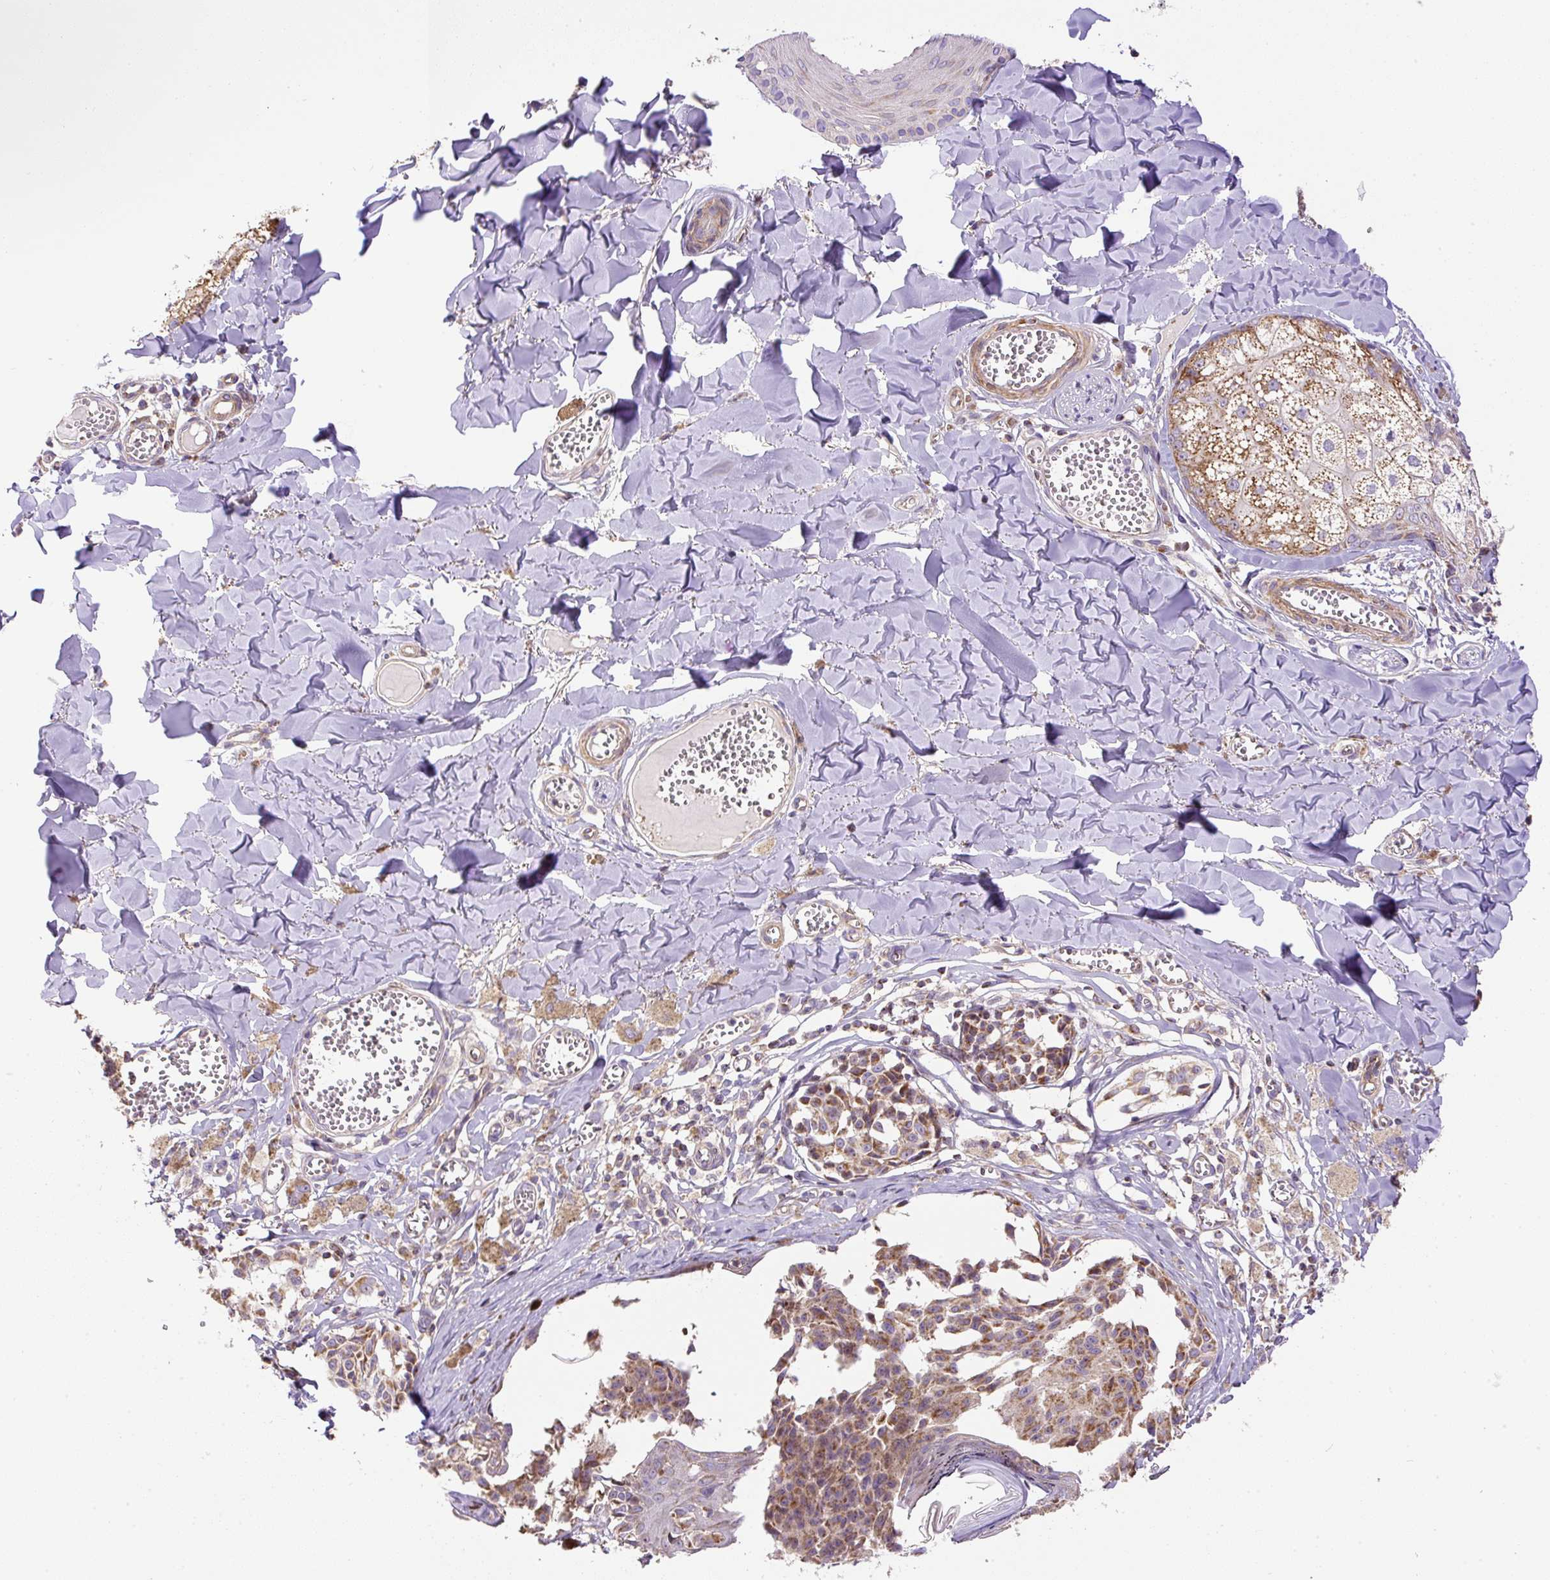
{"staining": {"intensity": "moderate", "quantity": ">75%", "location": "cytoplasmic/membranous"}, "tissue": "melanoma", "cell_type": "Tumor cells", "image_type": "cancer", "snomed": [{"axis": "morphology", "description": "Malignant melanoma, NOS"}, {"axis": "topography", "description": "Skin"}], "caption": "Tumor cells demonstrate medium levels of moderate cytoplasmic/membranous expression in about >75% of cells in malignant melanoma.", "gene": "NDUFAF2", "patient": {"sex": "female", "age": 43}}